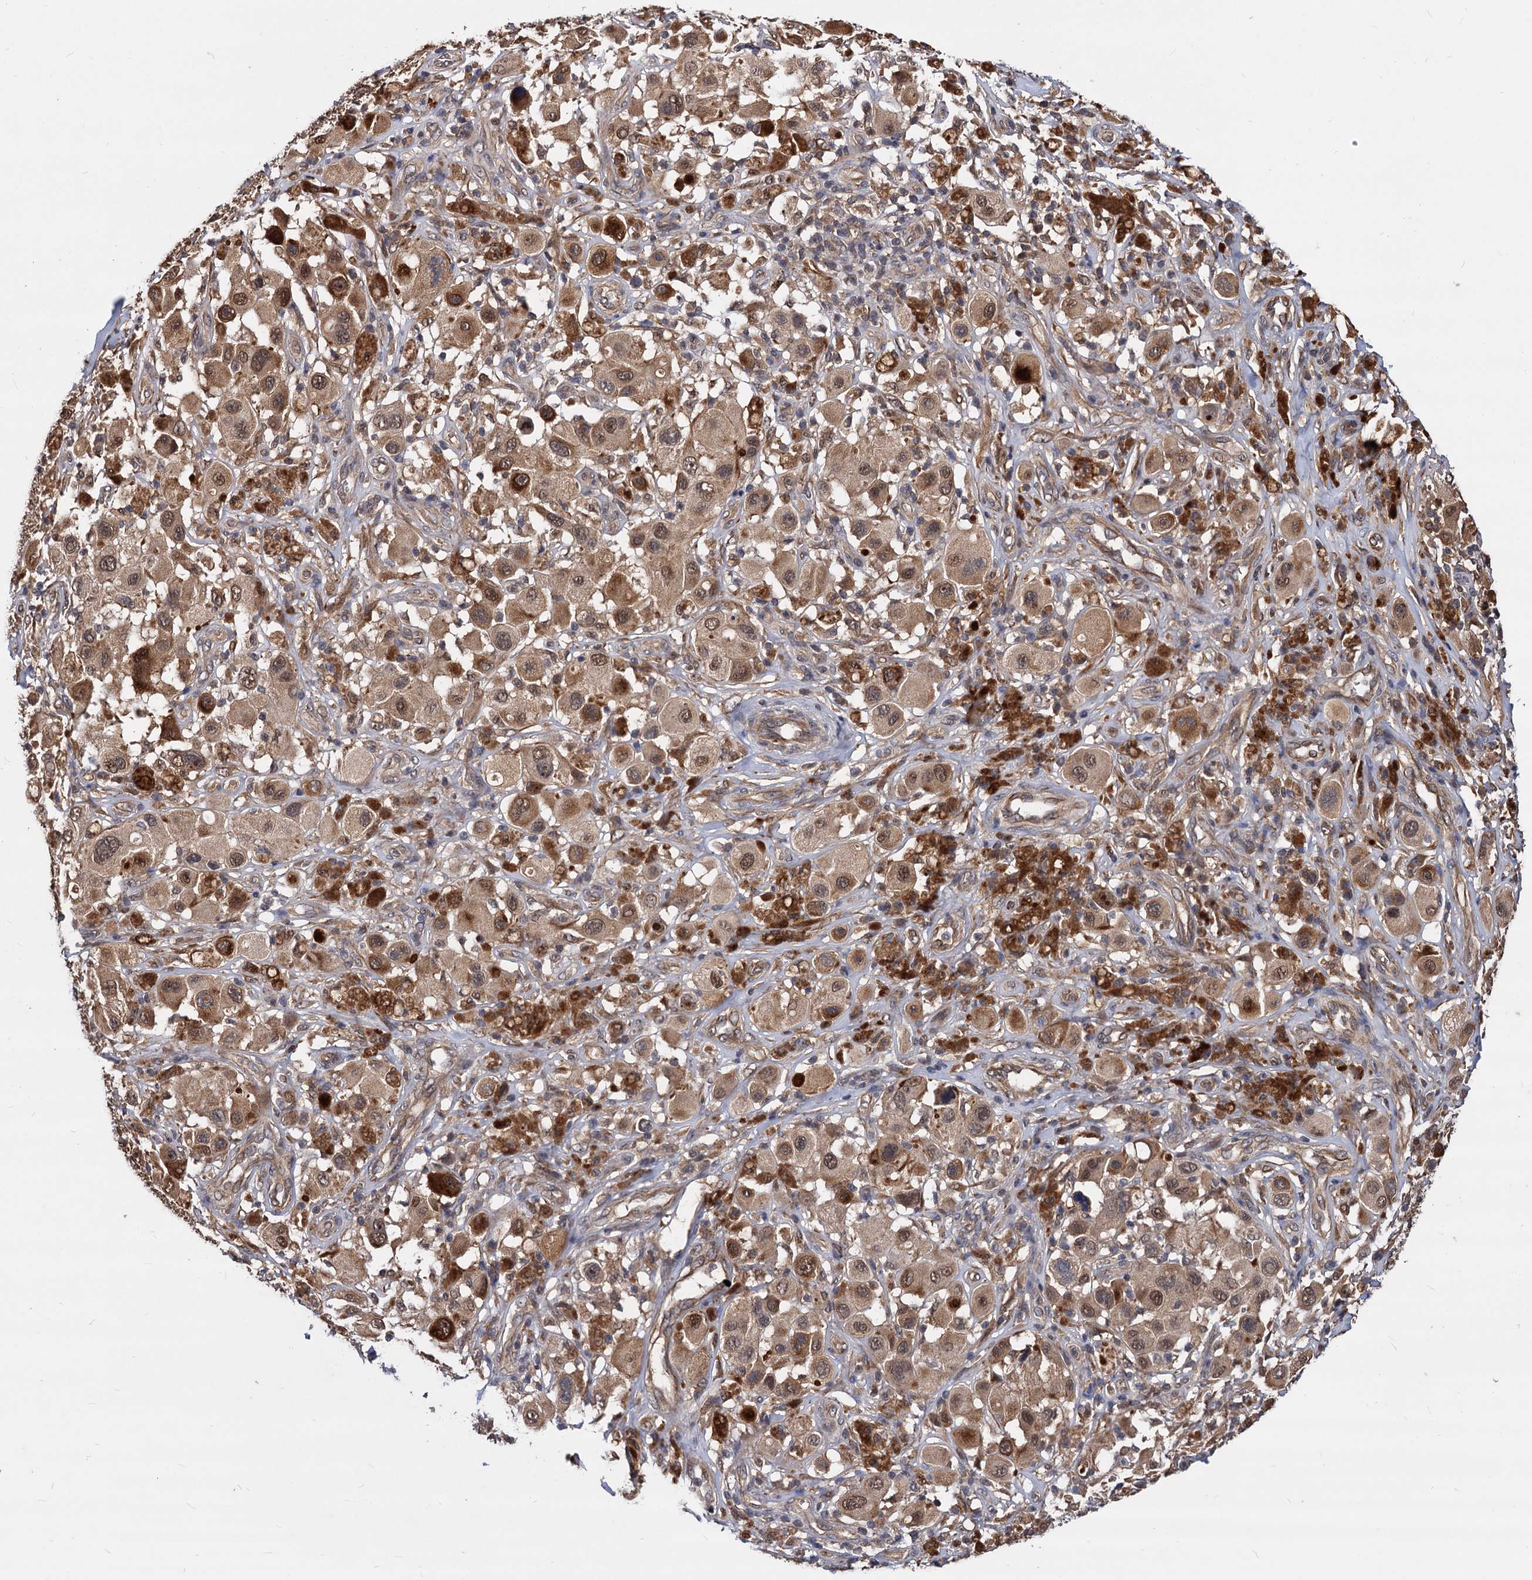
{"staining": {"intensity": "moderate", "quantity": ">75%", "location": "cytoplasmic/membranous,nuclear"}, "tissue": "melanoma", "cell_type": "Tumor cells", "image_type": "cancer", "snomed": [{"axis": "morphology", "description": "Malignant melanoma, Metastatic site"}, {"axis": "topography", "description": "Skin"}], "caption": "DAB immunohistochemical staining of human malignant melanoma (metastatic site) exhibits moderate cytoplasmic/membranous and nuclear protein staining in approximately >75% of tumor cells. The protein of interest is stained brown, and the nuclei are stained in blue (DAB (3,3'-diaminobenzidine) IHC with brightfield microscopy, high magnification).", "gene": "PSMD4", "patient": {"sex": "male", "age": 41}}